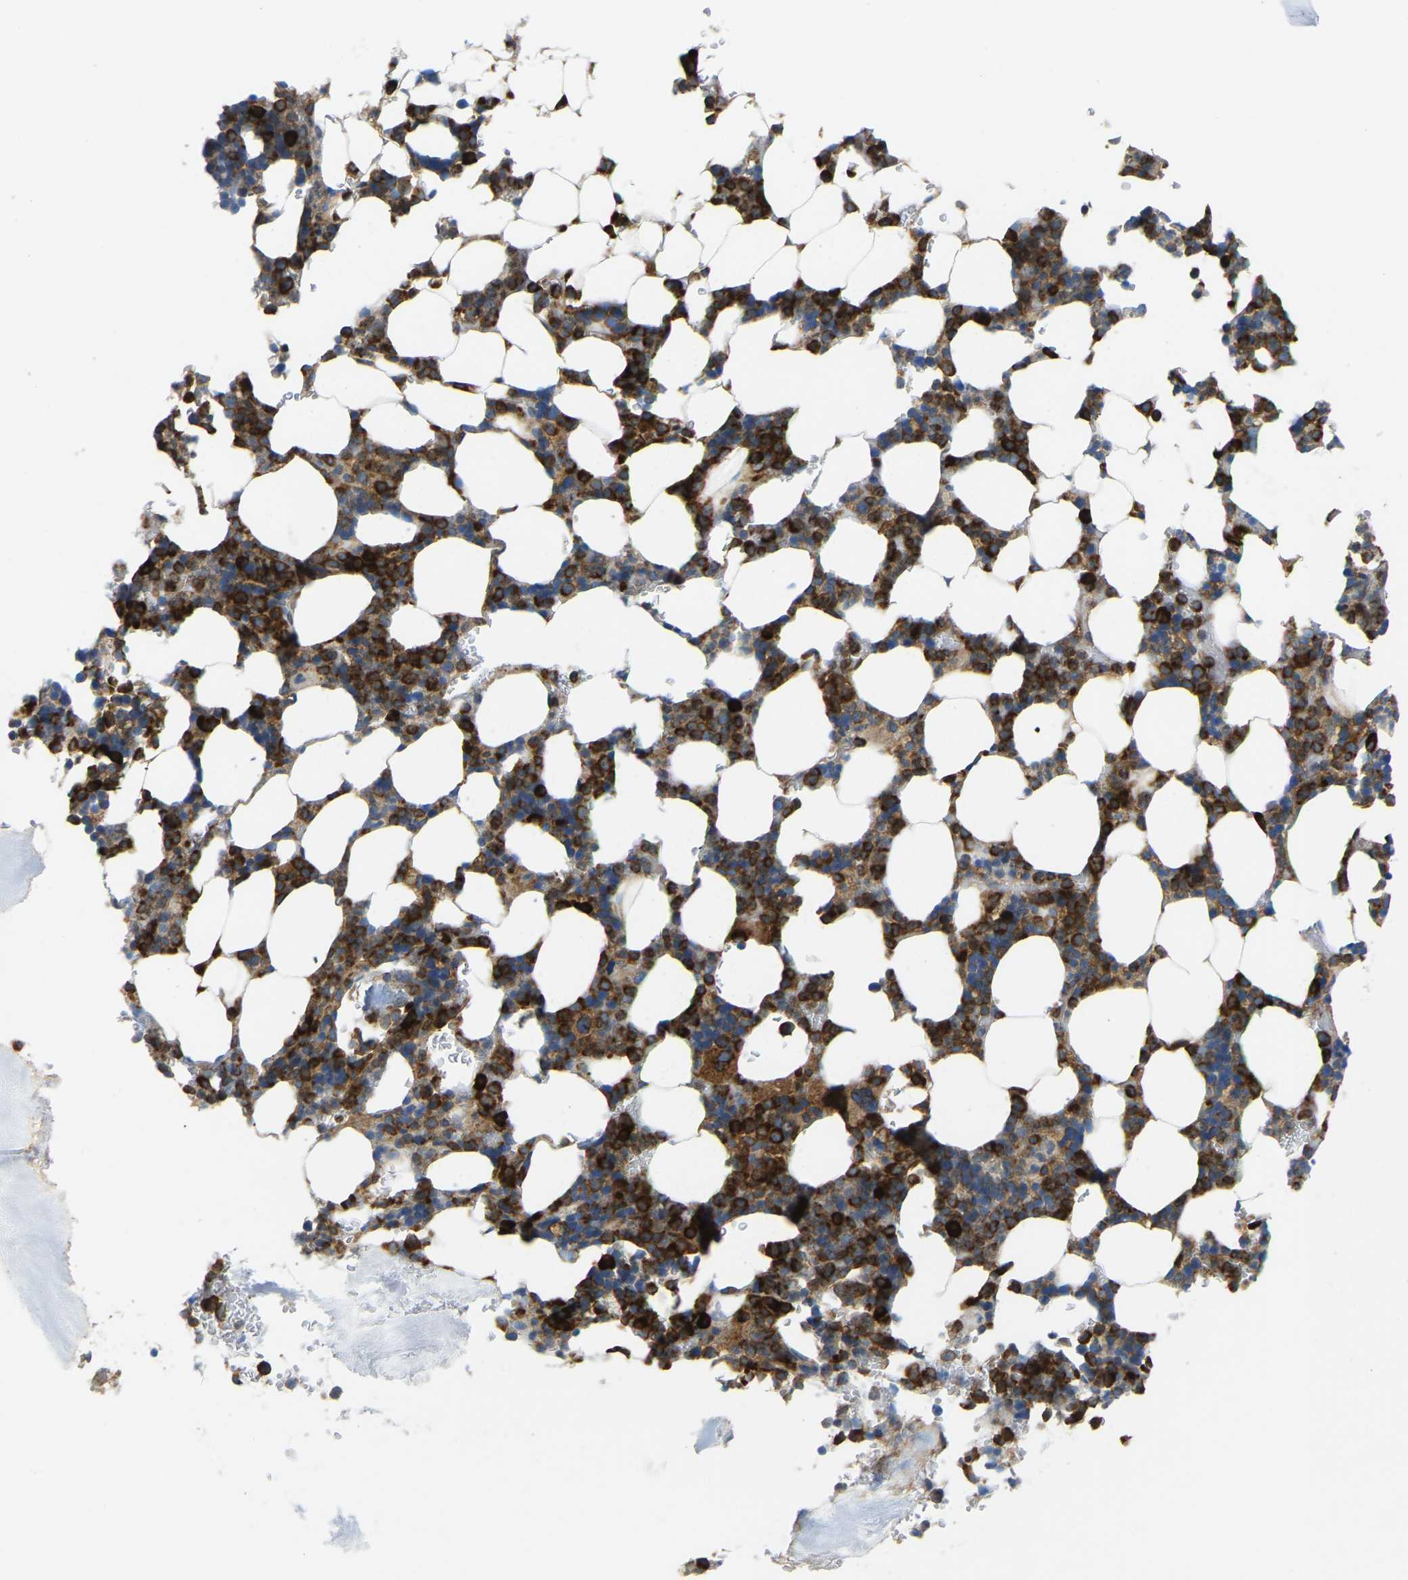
{"staining": {"intensity": "strong", "quantity": ">75%", "location": "cytoplasmic/membranous"}, "tissue": "bone marrow", "cell_type": "Hematopoietic cells", "image_type": "normal", "snomed": [{"axis": "morphology", "description": "Normal tissue, NOS"}, {"axis": "topography", "description": "Bone marrow"}], "caption": "Strong cytoplasmic/membranous staining for a protein is seen in about >75% of hematopoietic cells of unremarkable bone marrow using immunohistochemistry.", "gene": "SND1", "patient": {"sex": "female", "age": 81}}